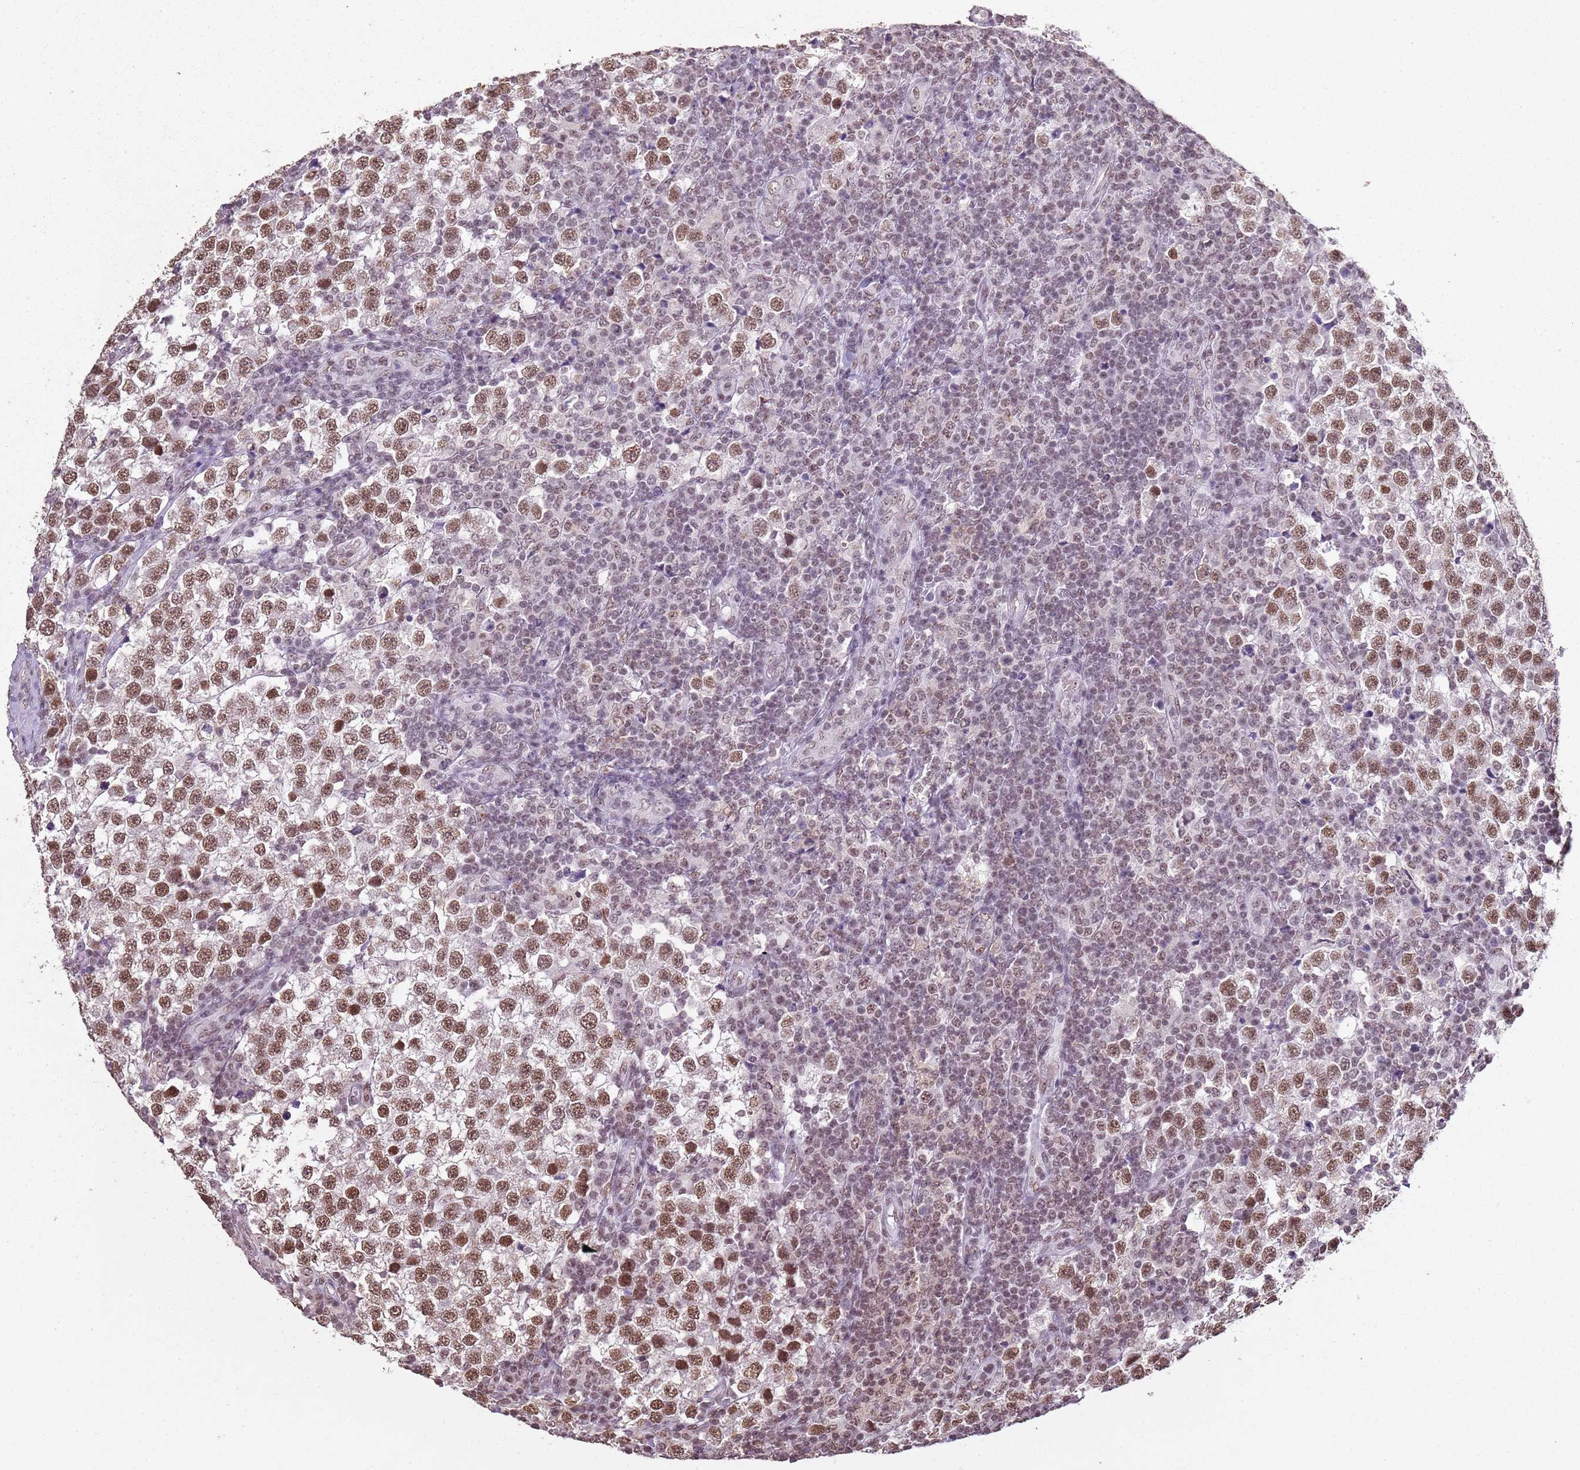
{"staining": {"intensity": "moderate", "quantity": ">75%", "location": "nuclear"}, "tissue": "testis cancer", "cell_type": "Tumor cells", "image_type": "cancer", "snomed": [{"axis": "morphology", "description": "Seminoma, NOS"}, {"axis": "topography", "description": "Testis"}], "caption": "The image demonstrates a brown stain indicating the presence of a protein in the nuclear of tumor cells in seminoma (testis). (Stains: DAB (3,3'-diaminobenzidine) in brown, nuclei in blue, Microscopy: brightfield microscopy at high magnification).", "gene": "ARL14EP", "patient": {"sex": "male", "age": 34}}